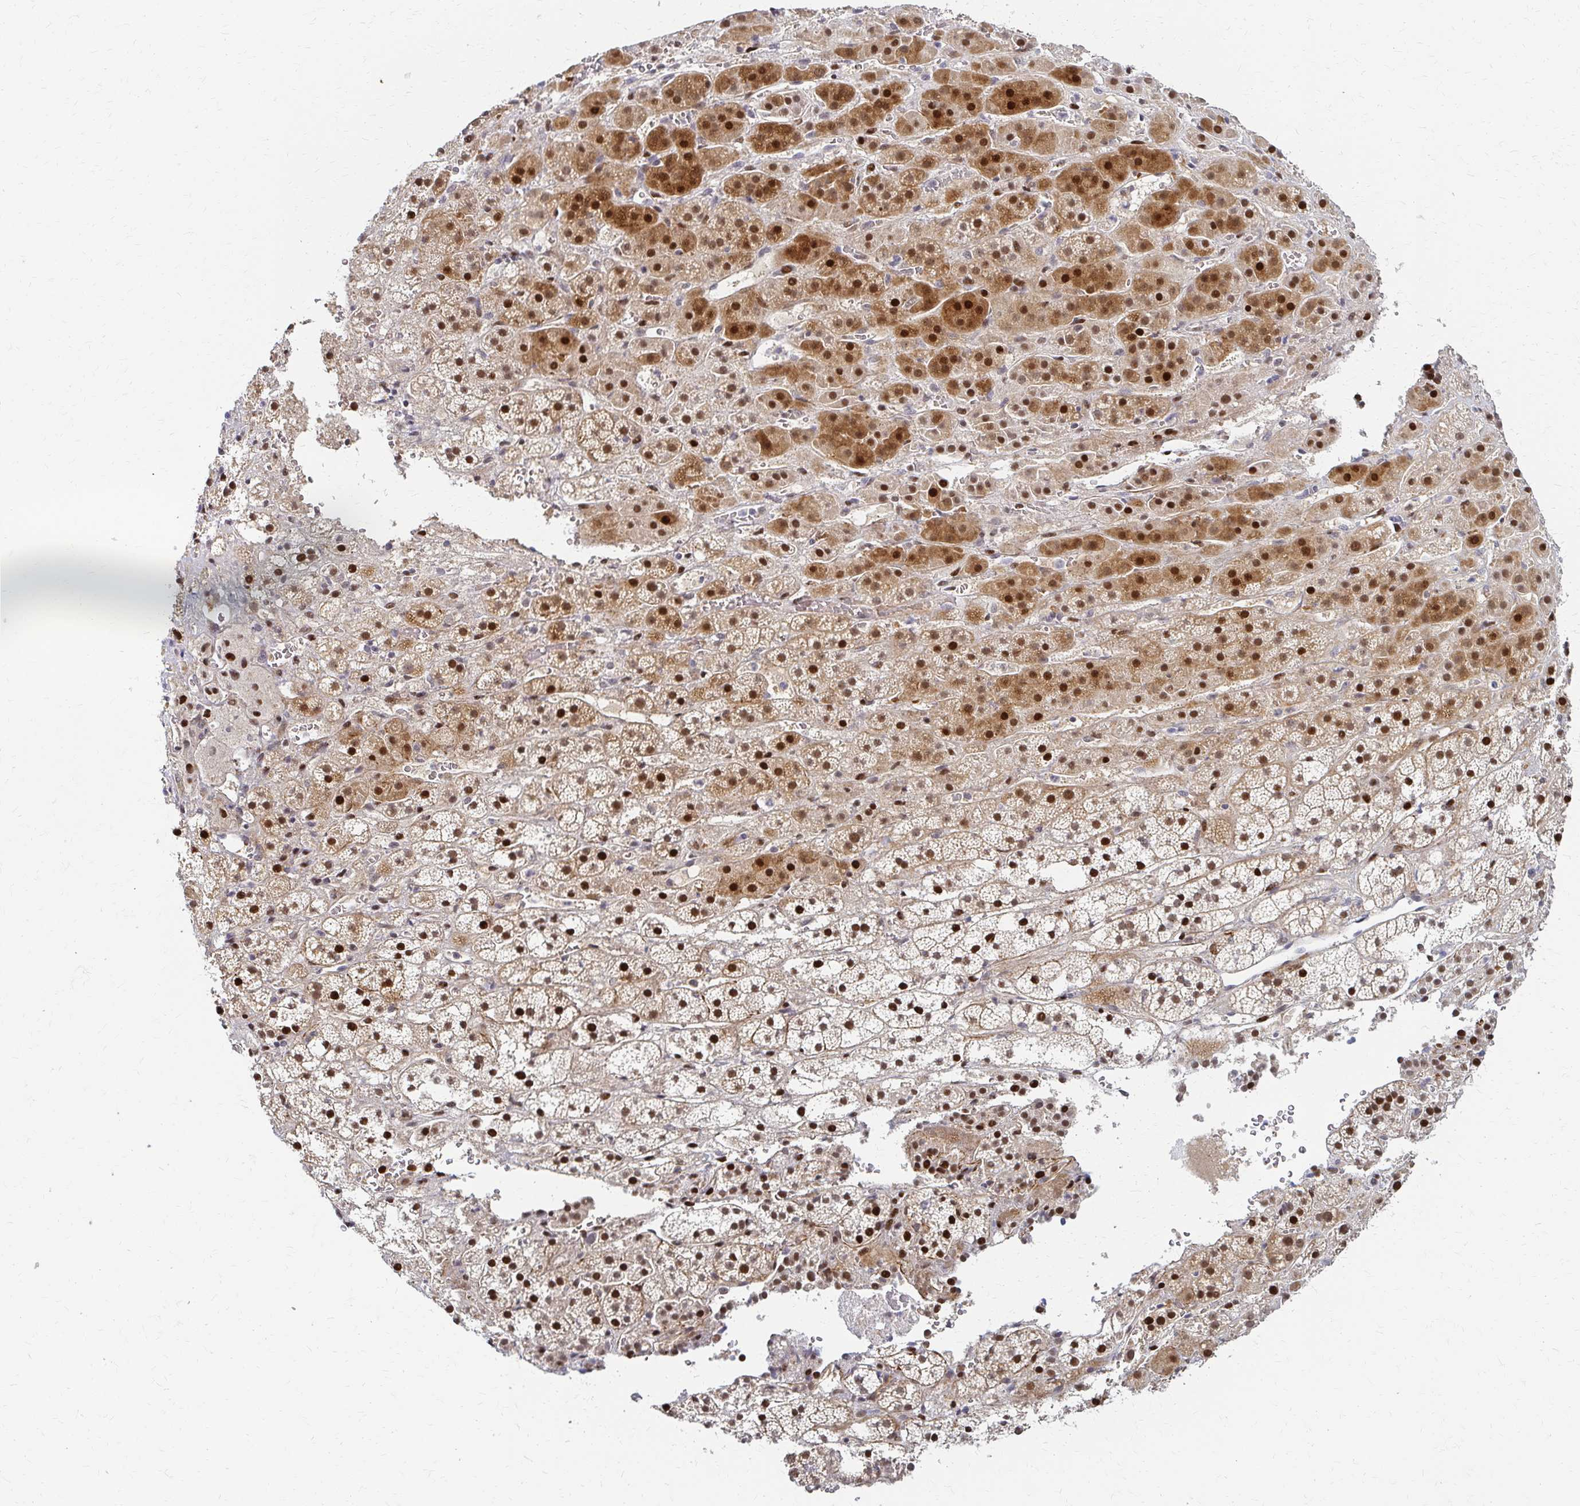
{"staining": {"intensity": "strong", "quantity": ">75%", "location": "nuclear"}, "tissue": "adrenal gland", "cell_type": "Glandular cells", "image_type": "normal", "snomed": [{"axis": "morphology", "description": "Normal tissue, NOS"}, {"axis": "topography", "description": "Adrenal gland"}], "caption": "A photomicrograph of human adrenal gland stained for a protein displays strong nuclear brown staining in glandular cells.", "gene": "PSMD7", "patient": {"sex": "male", "age": 53}}